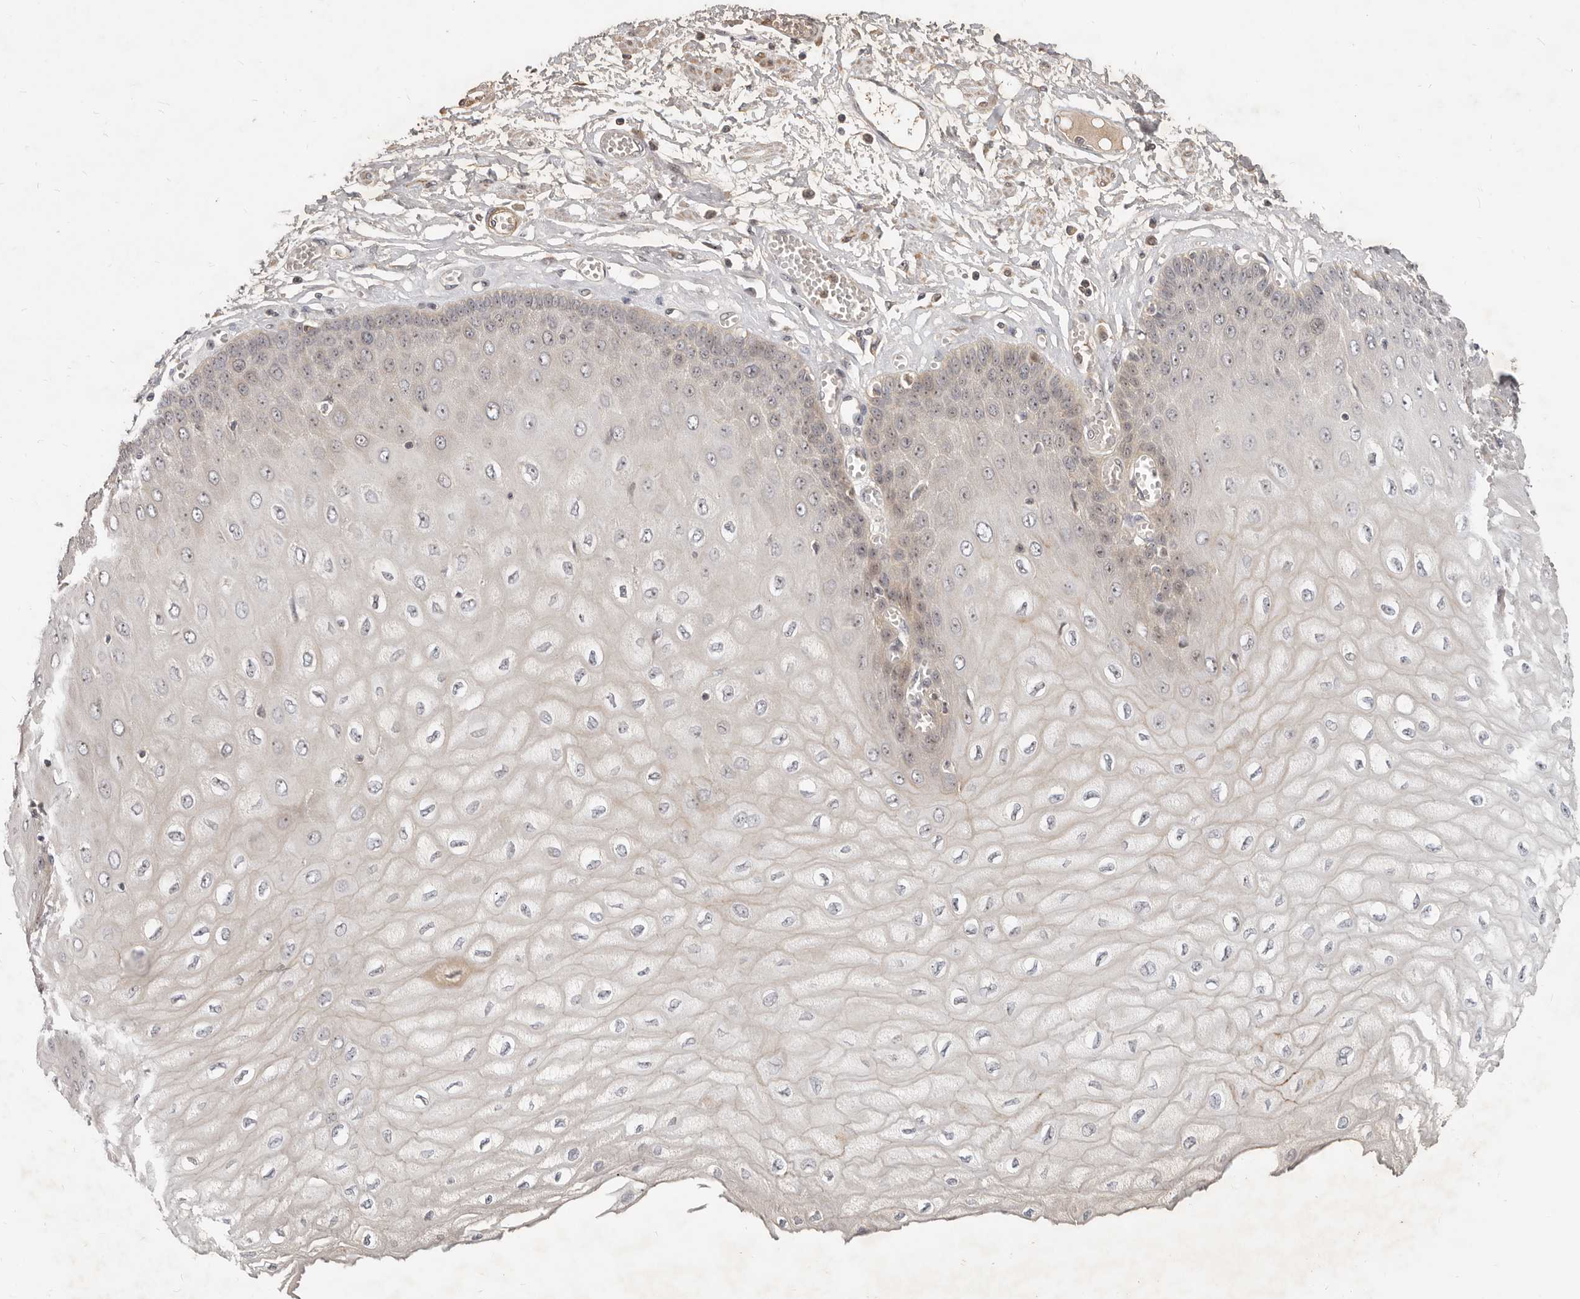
{"staining": {"intensity": "moderate", "quantity": "<25%", "location": "cytoplasmic/membranous"}, "tissue": "esophagus", "cell_type": "Squamous epithelial cells", "image_type": "normal", "snomed": [{"axis": "morphology", "description": "Normal tissue, NOS"}, {"axis": "topography", "description": "Esophagus"}], "caption": "Immunohistochemical staining of benign human esophagus shows moderate cytoplasmic/membranous protein staining in approximately <25% of squamous epithelial cells.", "gene": "MICALL2", "patient": {"sex": "male", "age": 60}}